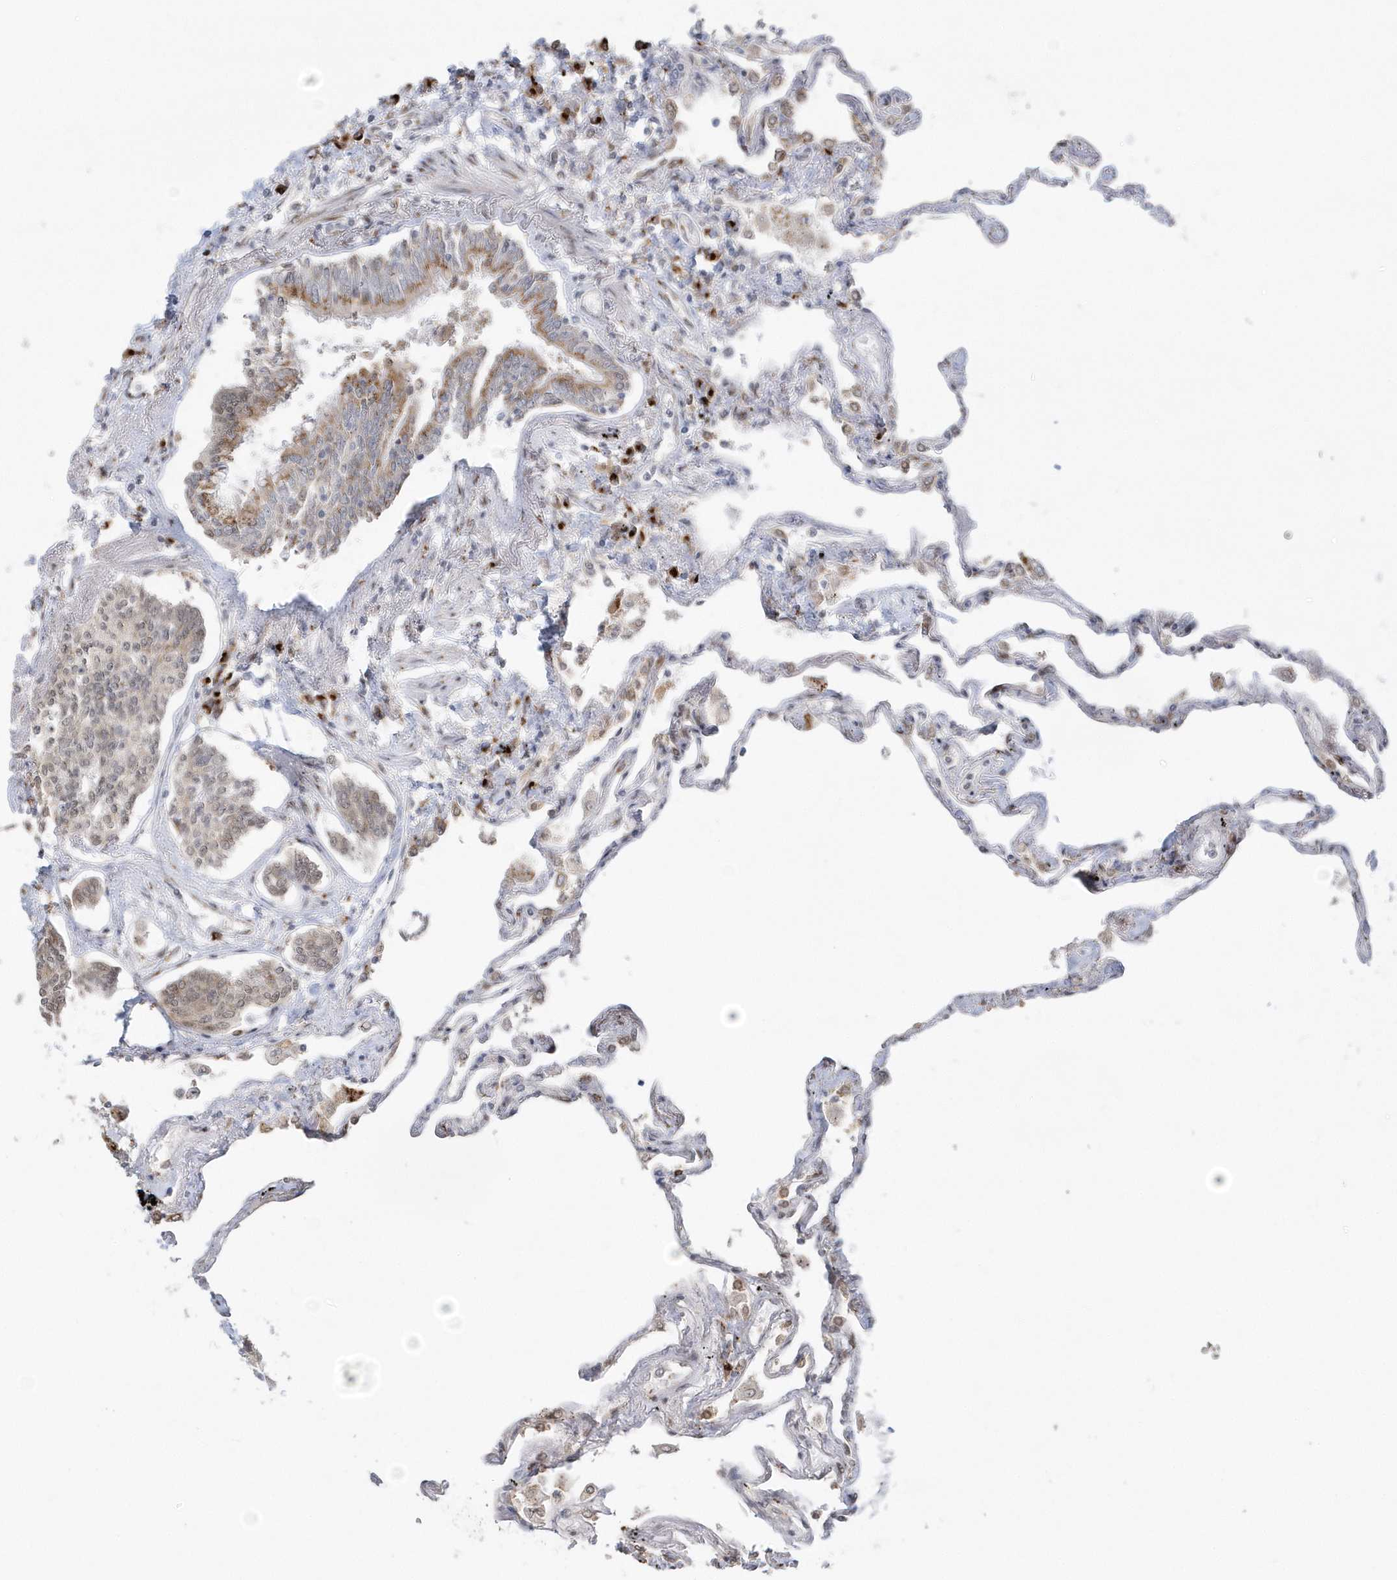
{"staining": {"intensity": "moderate", "quantity": "<25%", "location": "cytoplasmic/membranous"}, "tissue": "lung", "cell_type": "Alveolar cells", "image_type": "normal", "snomed": [{"axis": "morphology", "description": "Normal tissue, NOS"}, {"axis": "topography", "description": "Lung"}], "caption": "Protein analysis of unremarkable lung exhibits moderate cytoplasmic/membranous expression in about <25% of alveolar cells.", "gene": "DHFR", "patient": {"sex": "female", "age": 67}}